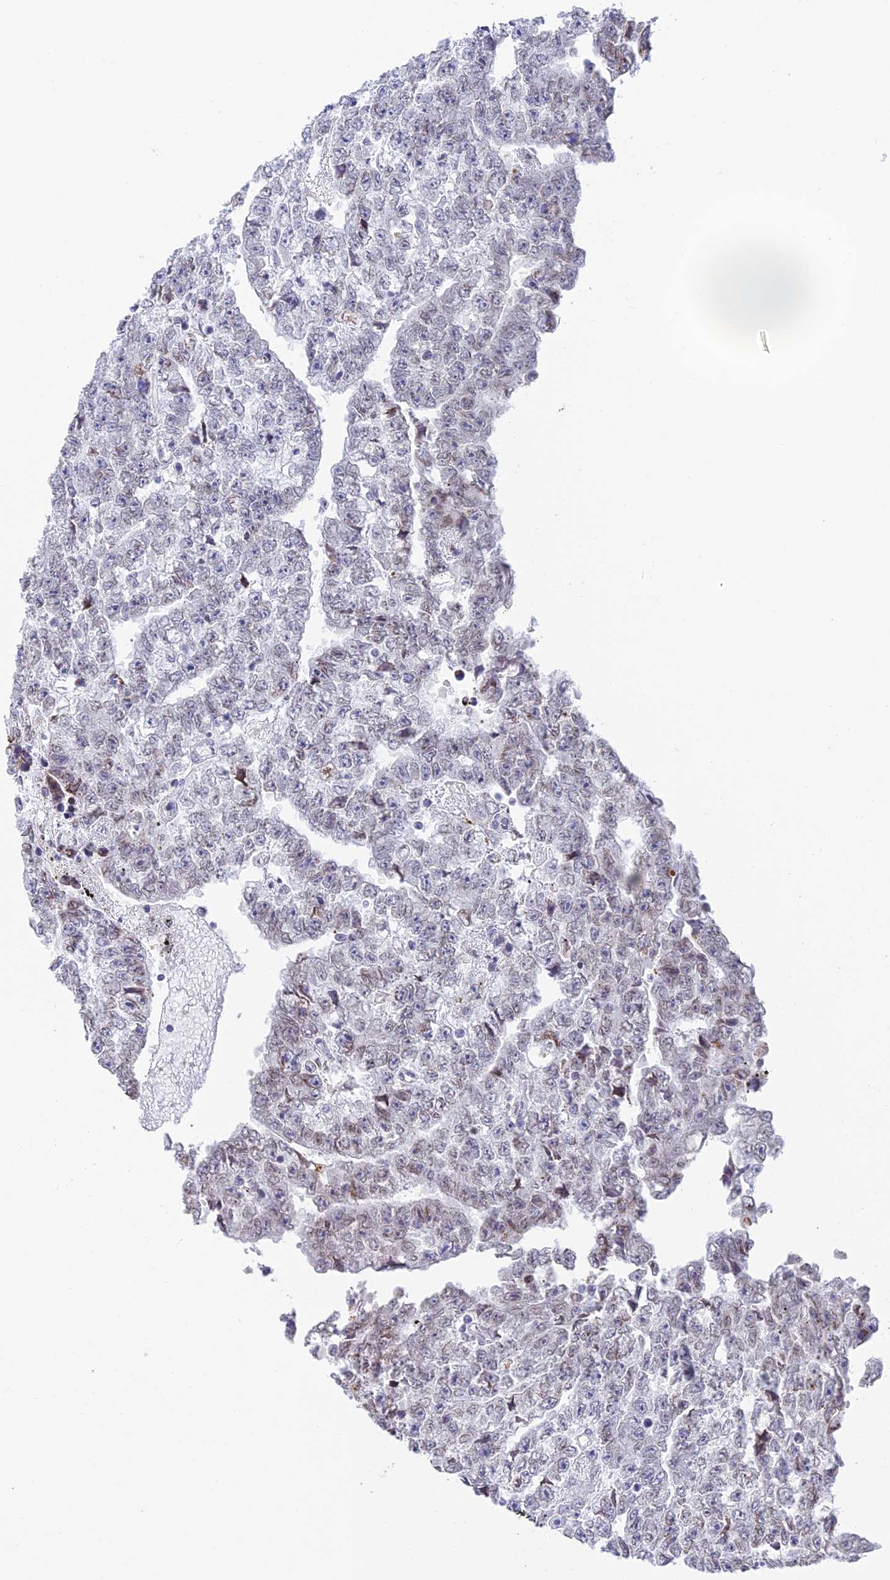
{"staining": {"intensity": "negative", "quantity": "none", "location": "none"}, "tissue": "testis cancer", "cell_type": "Tumor cells", "image_type": "cancer", "snomed": [{"axis": "morphology", "description": "Carcinoma, Embryonal, NOS"}, {"axis": "topography", "description": "Testis"}], "caption": "A micrograph of testis embryonal carcinoma stained for a protein displays no brown staining in tumor cells. (DAB (3,3'-diaminobenzidine) immunohistochemistry (IHC) with hematoxylin counter stain).", "gene": "REXO5", "patient": {"sex": "male", "age": 25}}